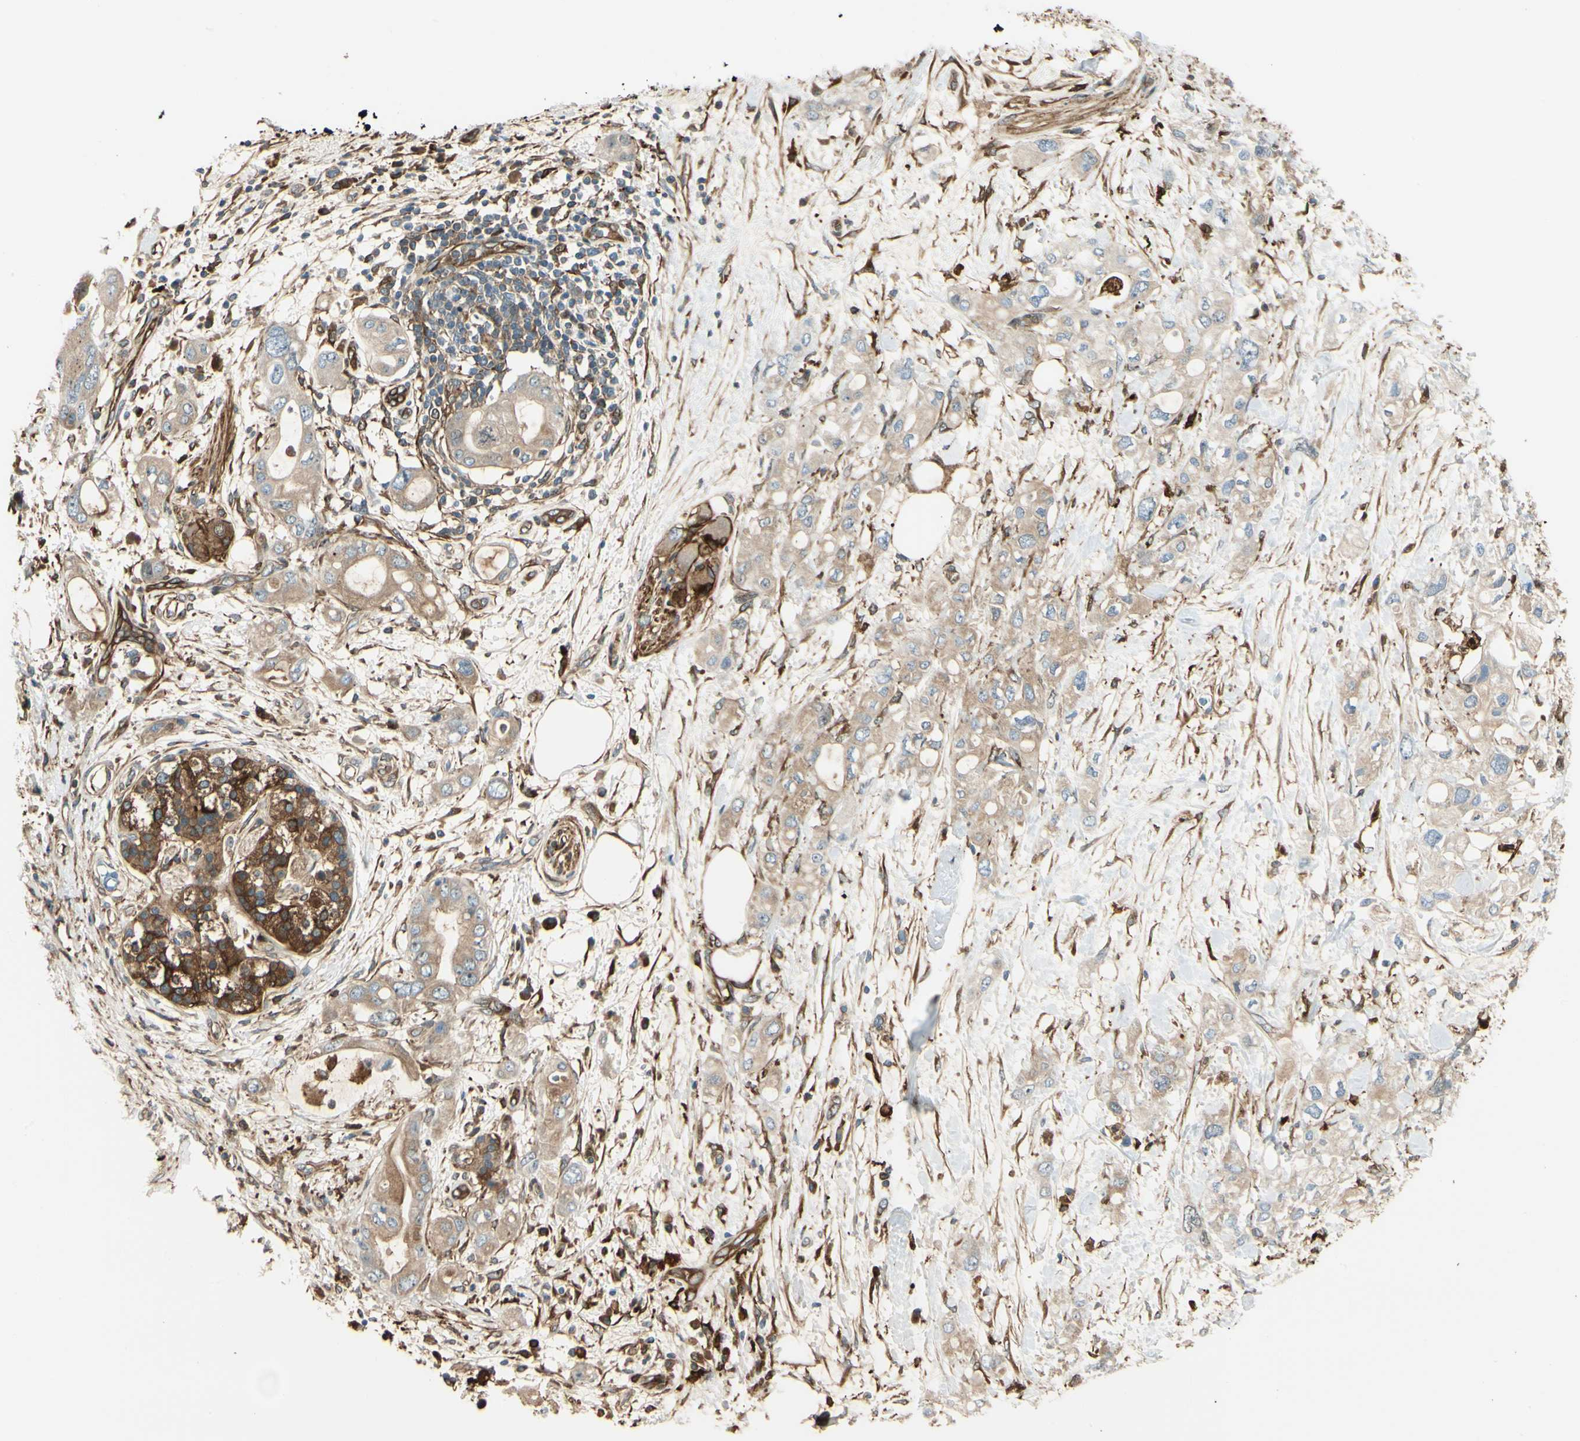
{"staining": {"intensity": "weak", "quantity": ">75%", "location": "cytoplasmic/membranous"}, "tissue": "pancreatic cancer", "cell_type": "Tumor cells", "image_type": "cancer", "snomed": [{"axis": "morphology", "description": "Adenocarcinoma, NOS"}, {"axis": "topography", "description": "Pancreas"}], "caption": "Protein staining reveals weak cytoplasmic/membranous positivity in about >75% of tumor cells in pancreatic cancer (adenocarcinoma). (brown staining indicates protein expression, while blue staining denotes nuclei).", "gene": "FTH1", "patient": {"sex": "female", "age": 56}}